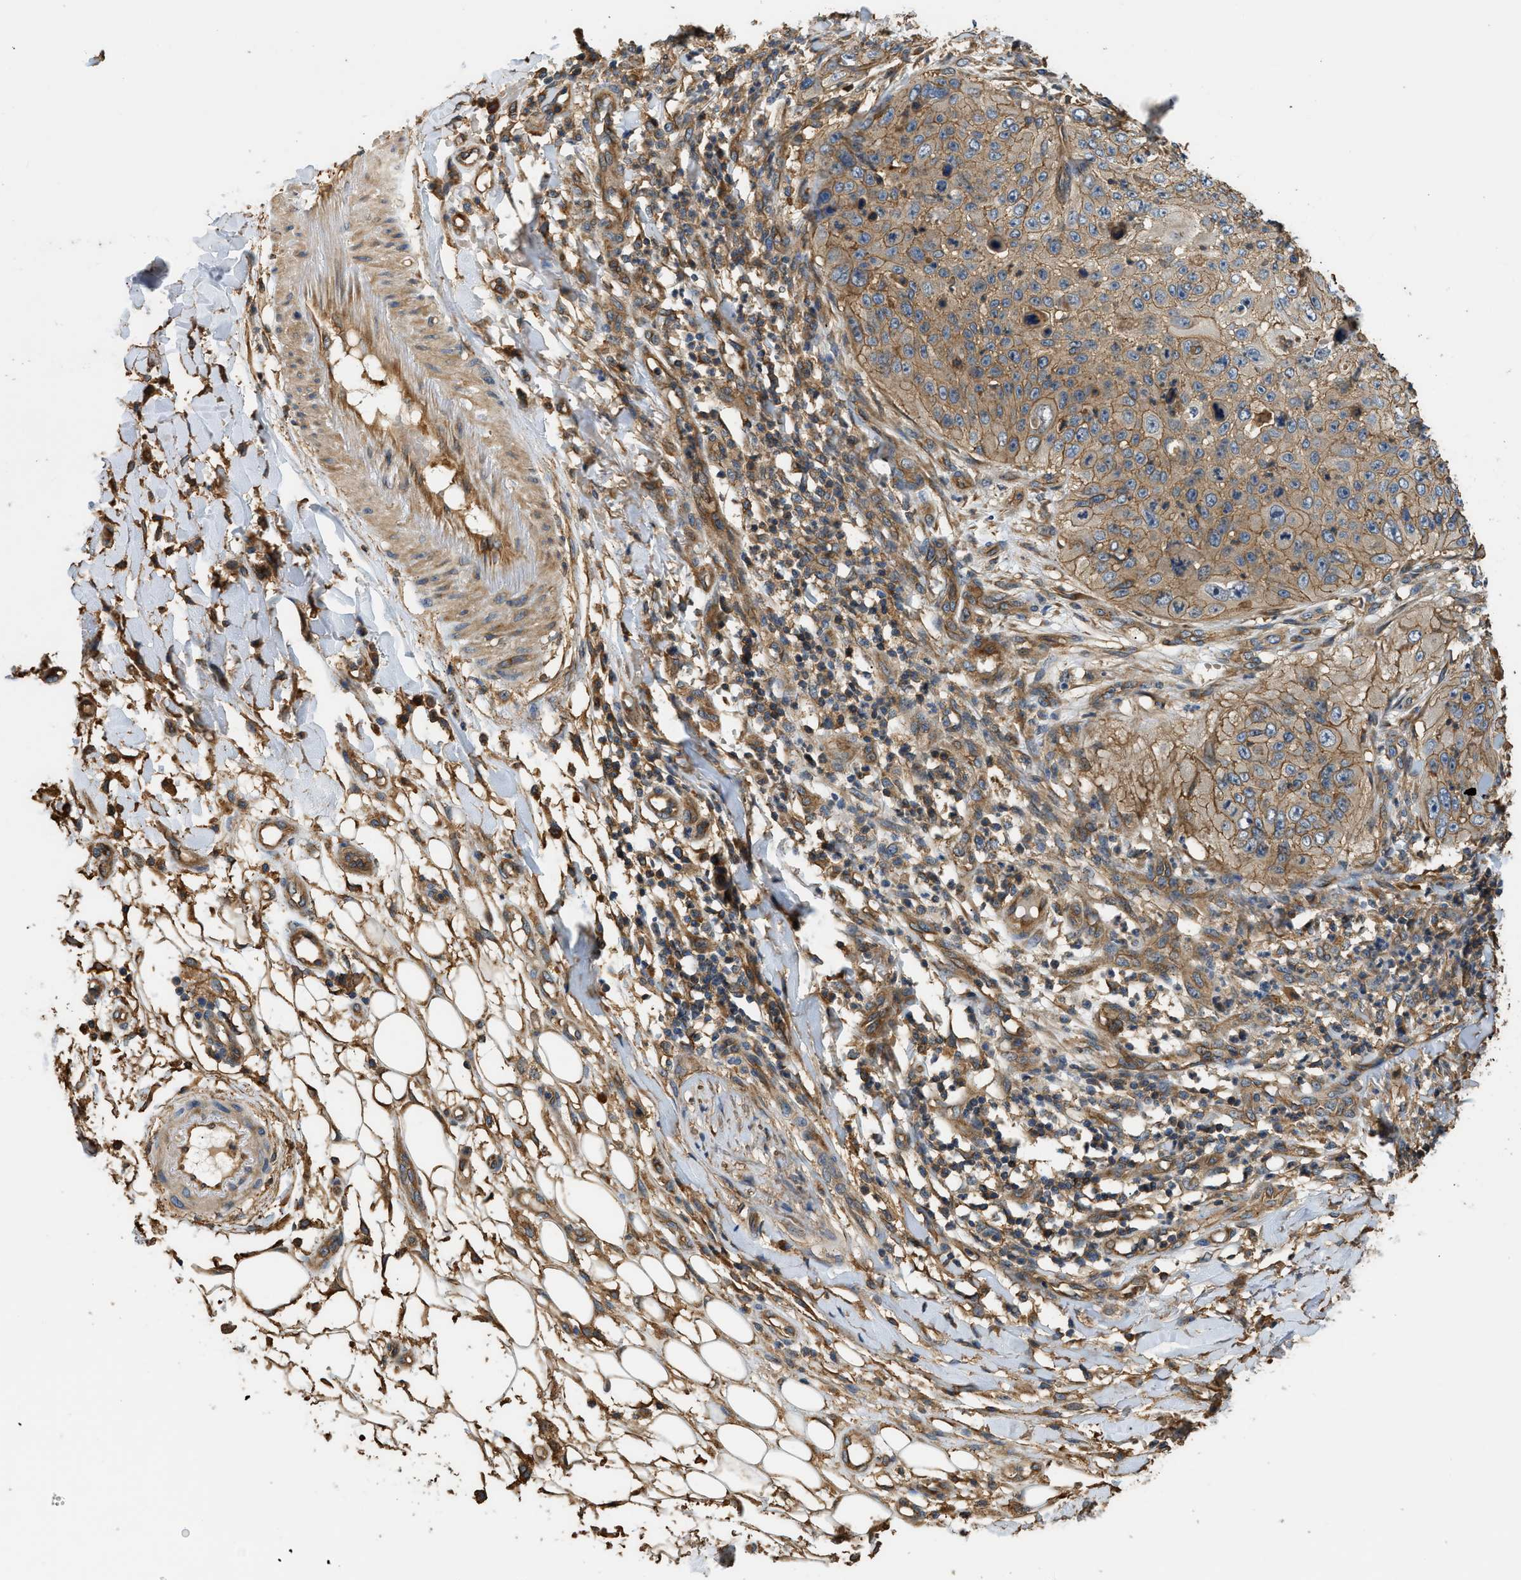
{"staining": {"intensity": "moderate", "quantity": ">75%", "location": "cytoplasmic/membranous"}, "tissue": "skin cancer", "cell_type": "Tumor cells", "image_type": "cancer", "snomed": [{"axis": "morphology", "description": "Squamous cell carcinoma, NOS"}, {"axis": "topography", "description": "Skin"}], "caption": "The photomicrograph exhibits staining of squamous cell carcinoma (skin), revealing moderate cytoplasmic/membranous protein expression (brown color) within tumor cells. The staining was performed using DAB to visualize the protein expression in brown, while the nuclei were stained in blue with hematoxylin (Magnification: 20x).", "gene": "DDHD2", "patient": {"sex": "female", "age": 80}}